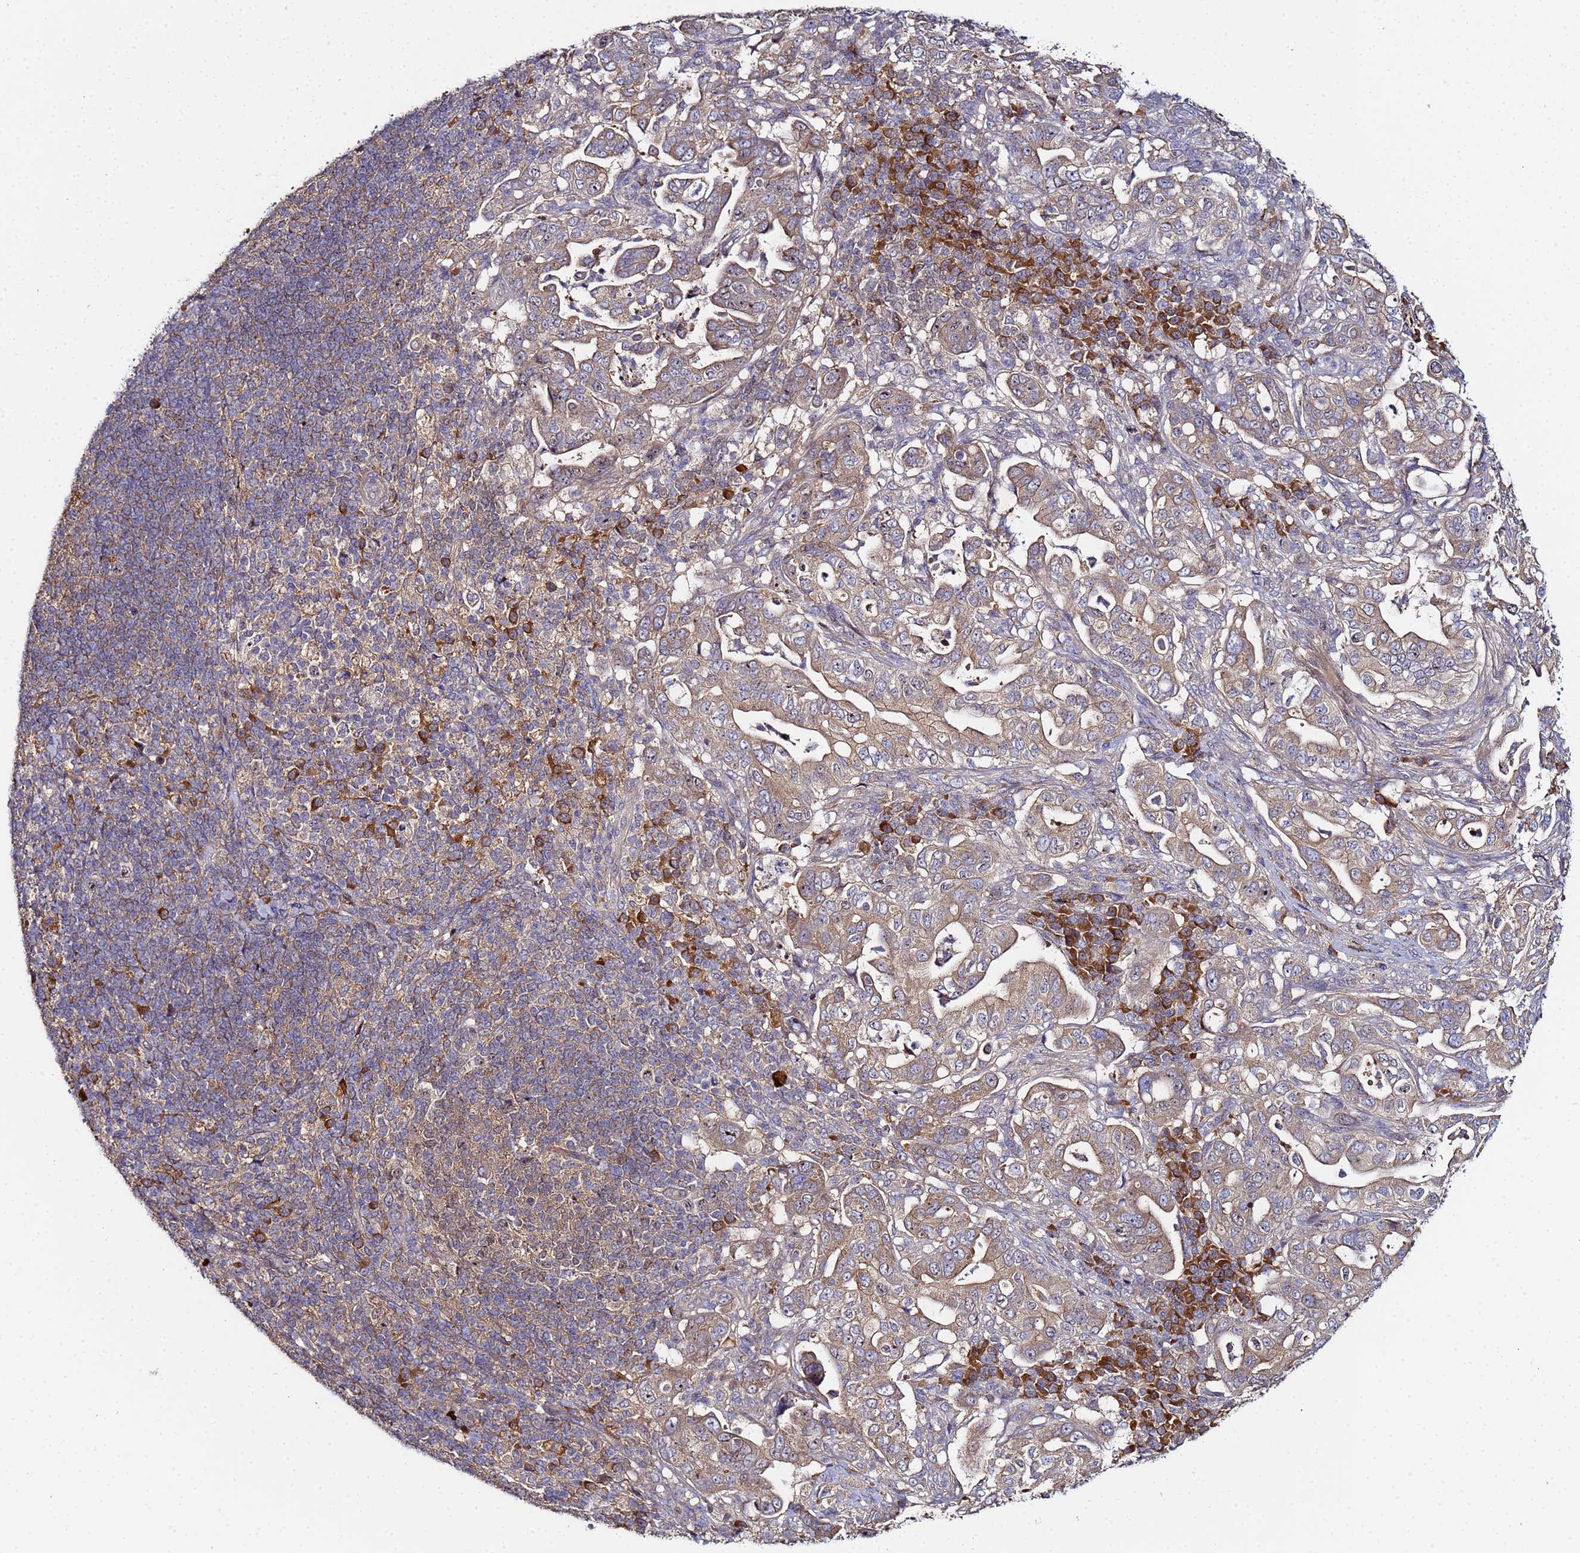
{"staining": {"intensity": "moderate", "quantity": ">75%", "location": "cytoplasmic/membranous,nuclear"}, "tissue": "pancreatic cancer", "cell_type": "Tumor cells", "image_type": "cancer", "snomed": [{"axis": "morphology", "description": "Normal tissue, NOS"}, {"axis": "morphology", "description": "Adenocarcinoma, NOS"}, {"axis": "topography", "description": "Lymph node"}, {"axis": "topography", "description": "Pancreas"}], "caption": "Pancreatic cancer was stained to show a protein in brown. There is medium levels of moderate cytoplasmic/membranous and nuclear expression in approximately >75% of tumor cells.", "gene": "OSER1", "patient": {"sex": "female", "age": 67}}